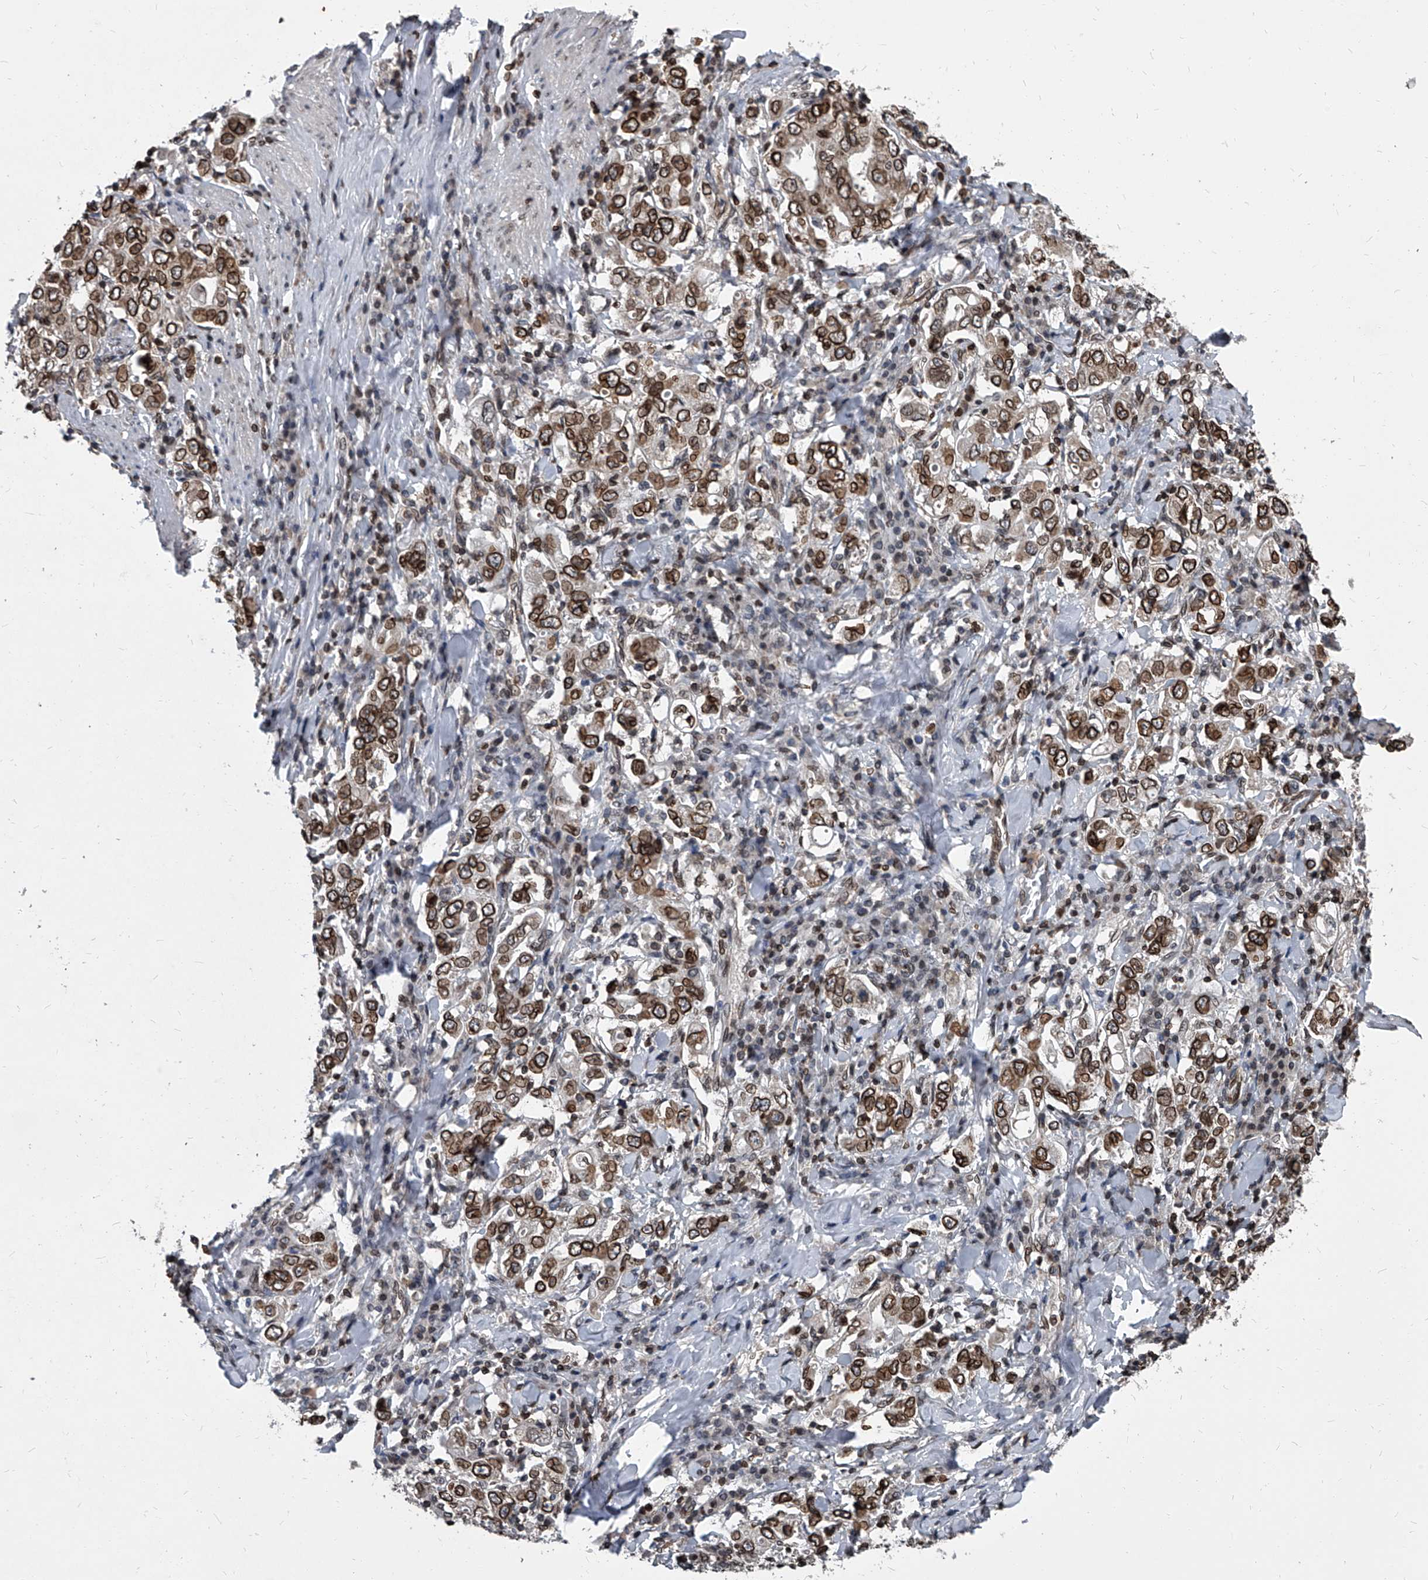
{"staining": {"intensity": "strong", "quantity": ">75%", "location": "cytoplasmic/membranous,nuclear"}, "tissue": "stomach cancer", "cell_type": "Tumor cells", "image_type": "cancer", "snomed": [{"axis": "morphology", "description": "Adenocarcinoma, NOS"}, {"axis": "topography", "description": "Stomach, upper"}], "caption": "Immunohistochemistry (IHC) of stomach cancer (adenocarcinoma) exhibits high levels of strong cytoplasmic/membranous and nuclear positivity in about >75% of tumor cells.", "gene": "PHF20", "patient": {"sex": "male", "age": 62}}